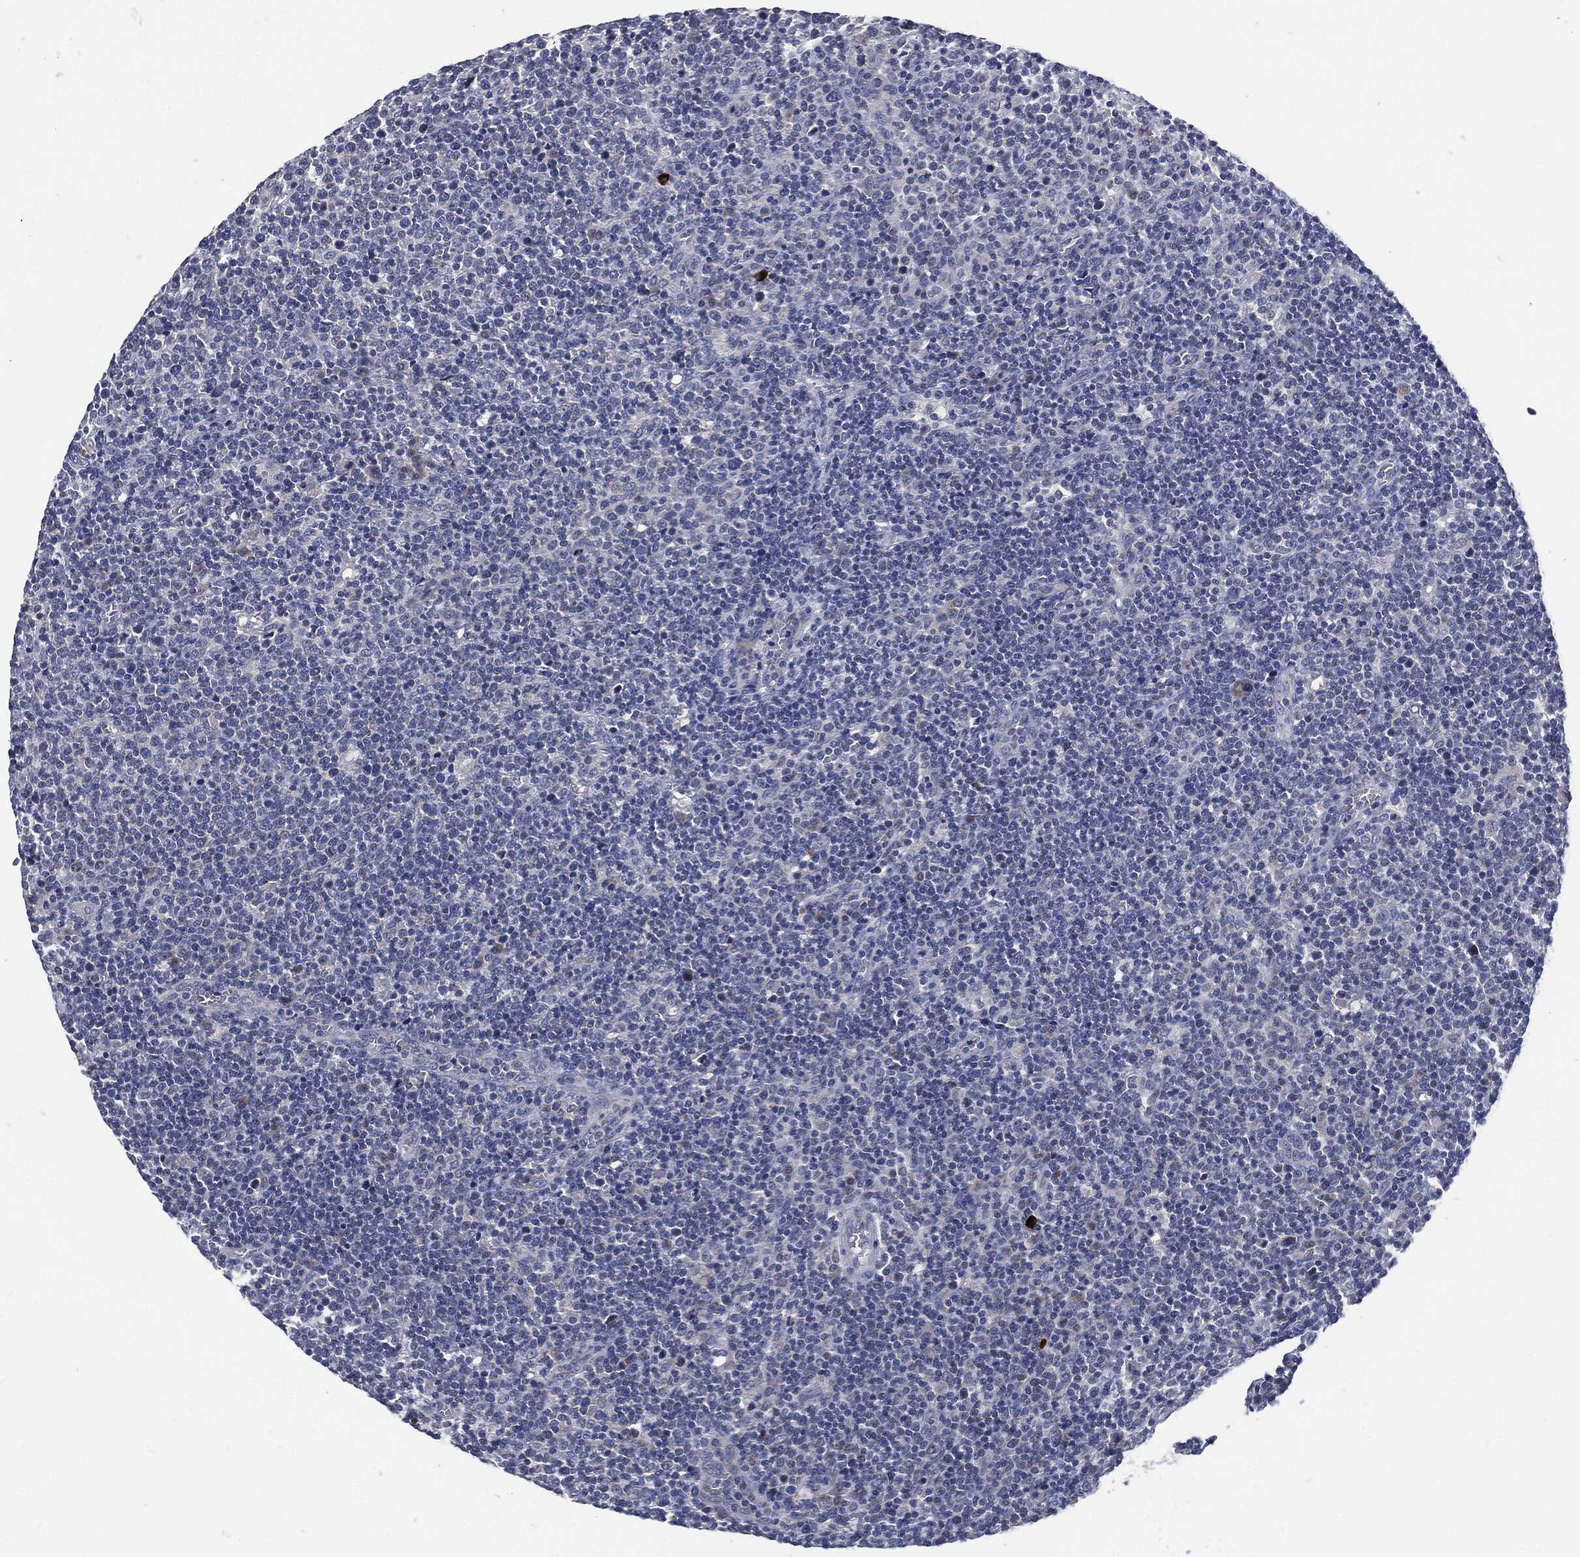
{"staining": {"intensity": "negative", "quantity": "none", "location": "none"}, "tissue": "lymphoma", "cell_type": "Tumor cells", "image_type": "cancer", "snomed": [{"axis": "morphology", "description": "Malignant lymphoma, non-Hodgkin's type, High grade"}, {"axis": "topography", "description": "Lymph node"}], "caption": "IHC histopathology image of neoplastic tissue: human lymphoma stained with DAB demonstrates no significant protein positivity in tumor cells.", "gene": "SIGLEC9", "patient": {"sex": "male", "age": 61}}